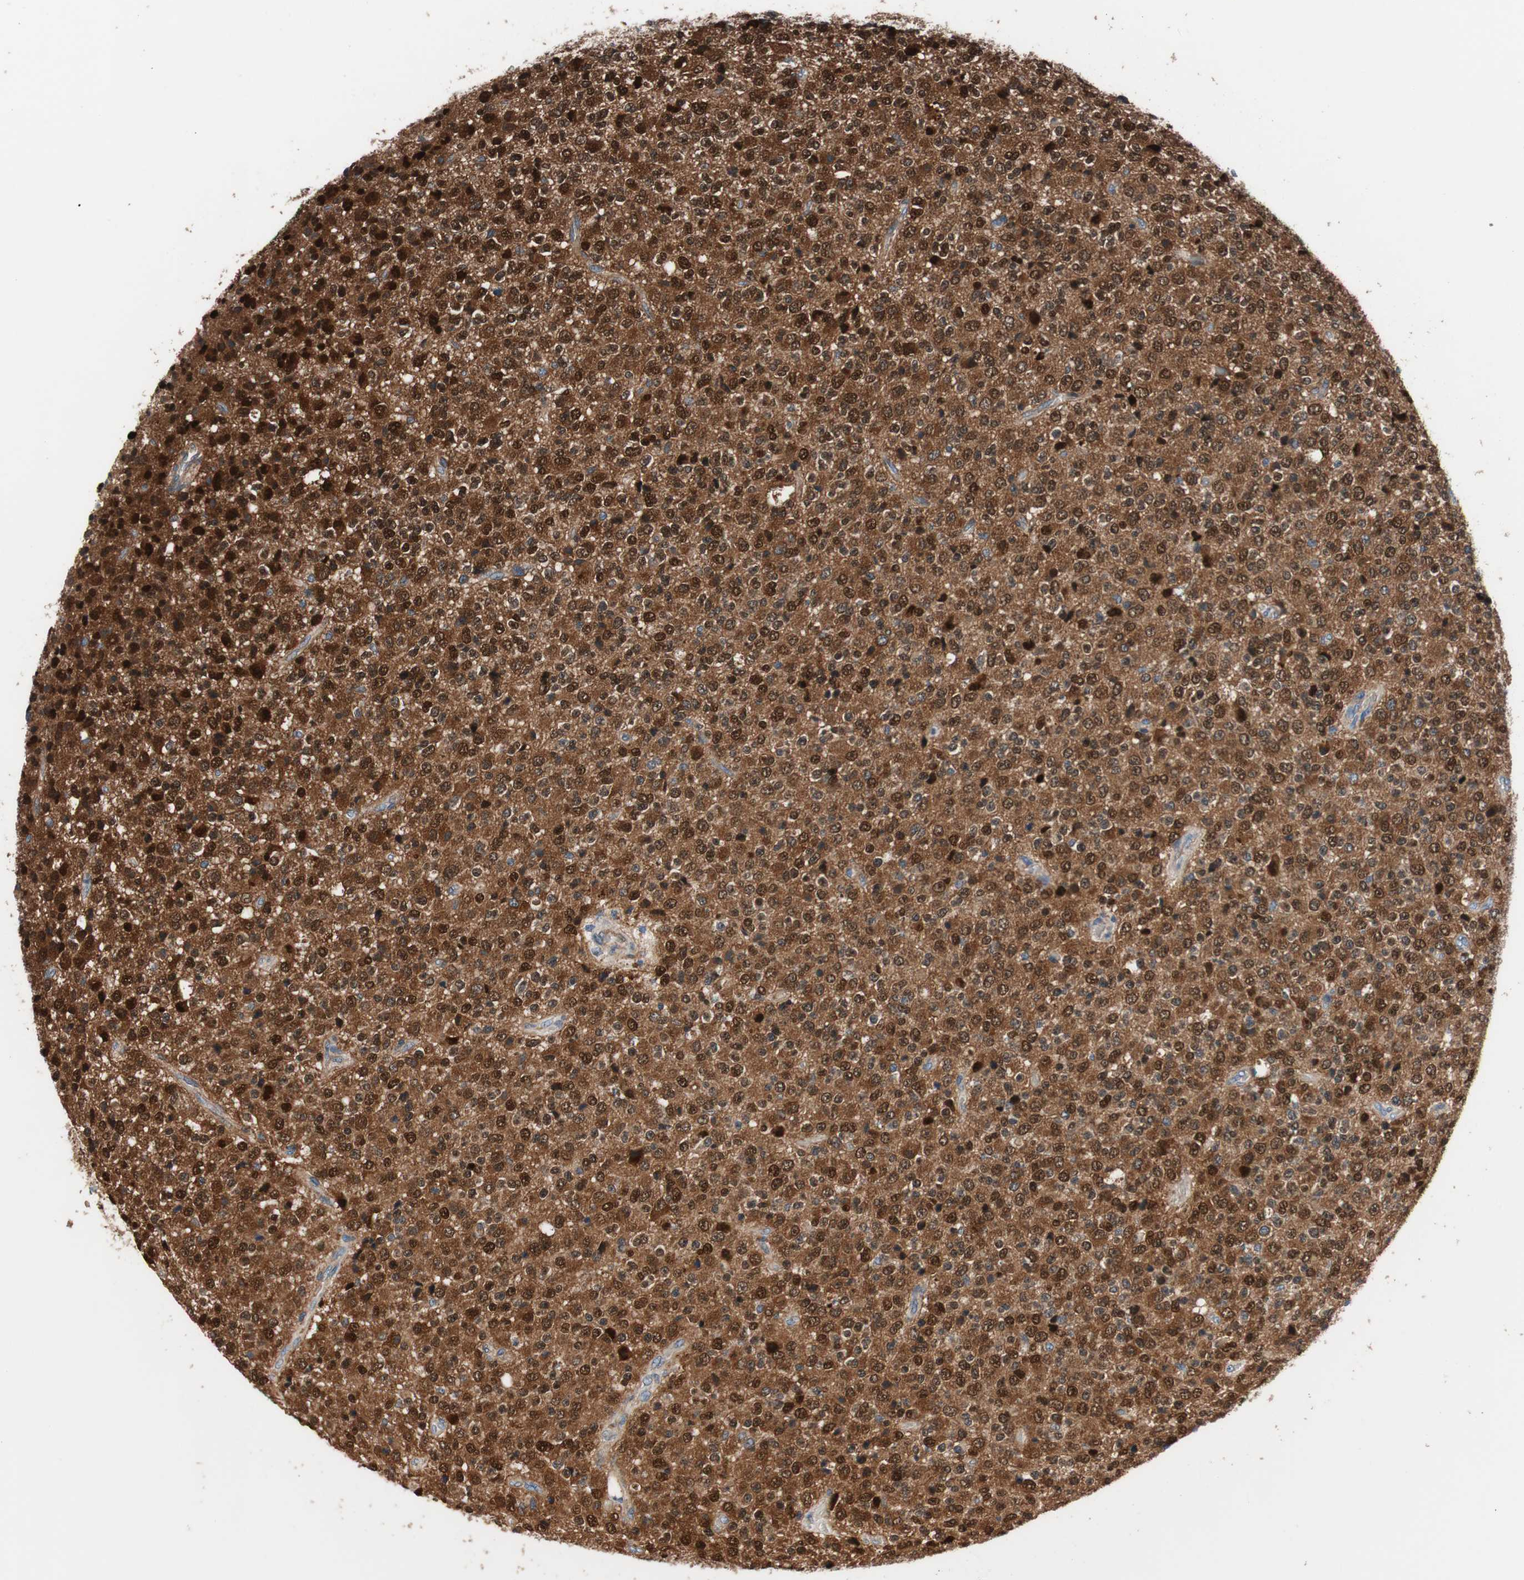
{"staining": {"intensity": "strong", "quantity": ">75%", "location": "cytoplasmic/membranous,nuclear"}, "tissue": "glioma", "cell_type": "Tumor cells", "image_type": "cancer", "snomed": [{"axis": "morphology", "description": "Glioma, malignant, High grade"}, {"axis": "topography", "description": "pancreas cauda"}], "caption": "This is a photomicrograph of IHC staining of high-grade glioma (malignant), which shows strong expression in the cytoplasmic/membranous and nuclear of tumor cells.", "gene": "PRDX2", "patient": {"sex": "male", "age": 60}}